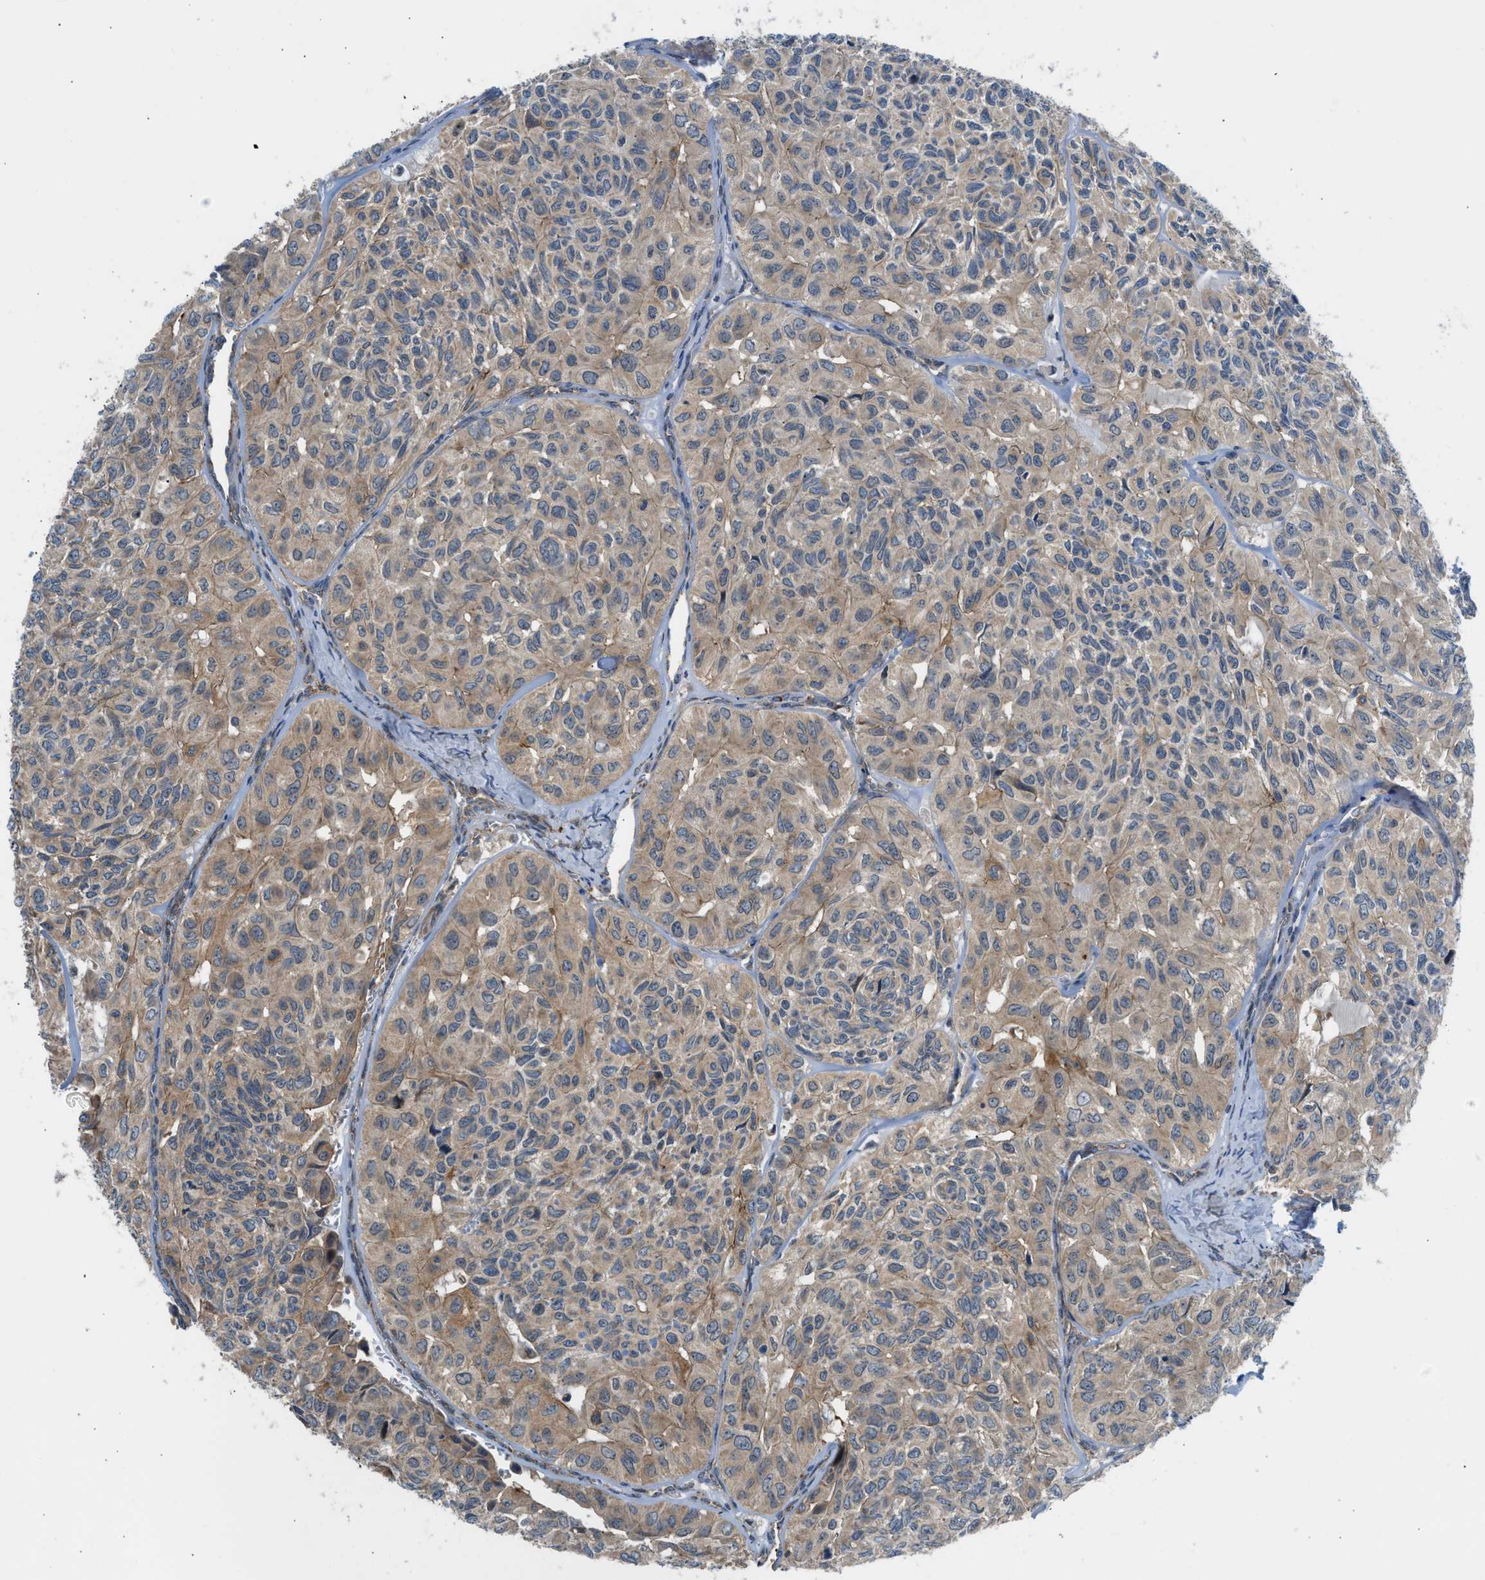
{"staining": {"intensity": "moderate", "quantity": ">75%", "location": "cytoplasmic/membranous"}, "tissue": "head and neck cancer", "cell_type": "Tumor cells", "image_type": "cancer", "snomed": [{"axis": "morphology", "description": "Adenocarcinoma, NOS"}, {"axis": "topography", "description": "Salivary gland, NOS"}, {"axis": "topography", "description": "Head-Neck"}], "caption": "This is a histology image of immunohistochemistry staining of head and neck adenocarcinoma, which shows moderate positivity in the cytoplasmic/membranous of tumor cells.", "gene": "SESN2", "patient": {"sex": "female", "age": 76}}